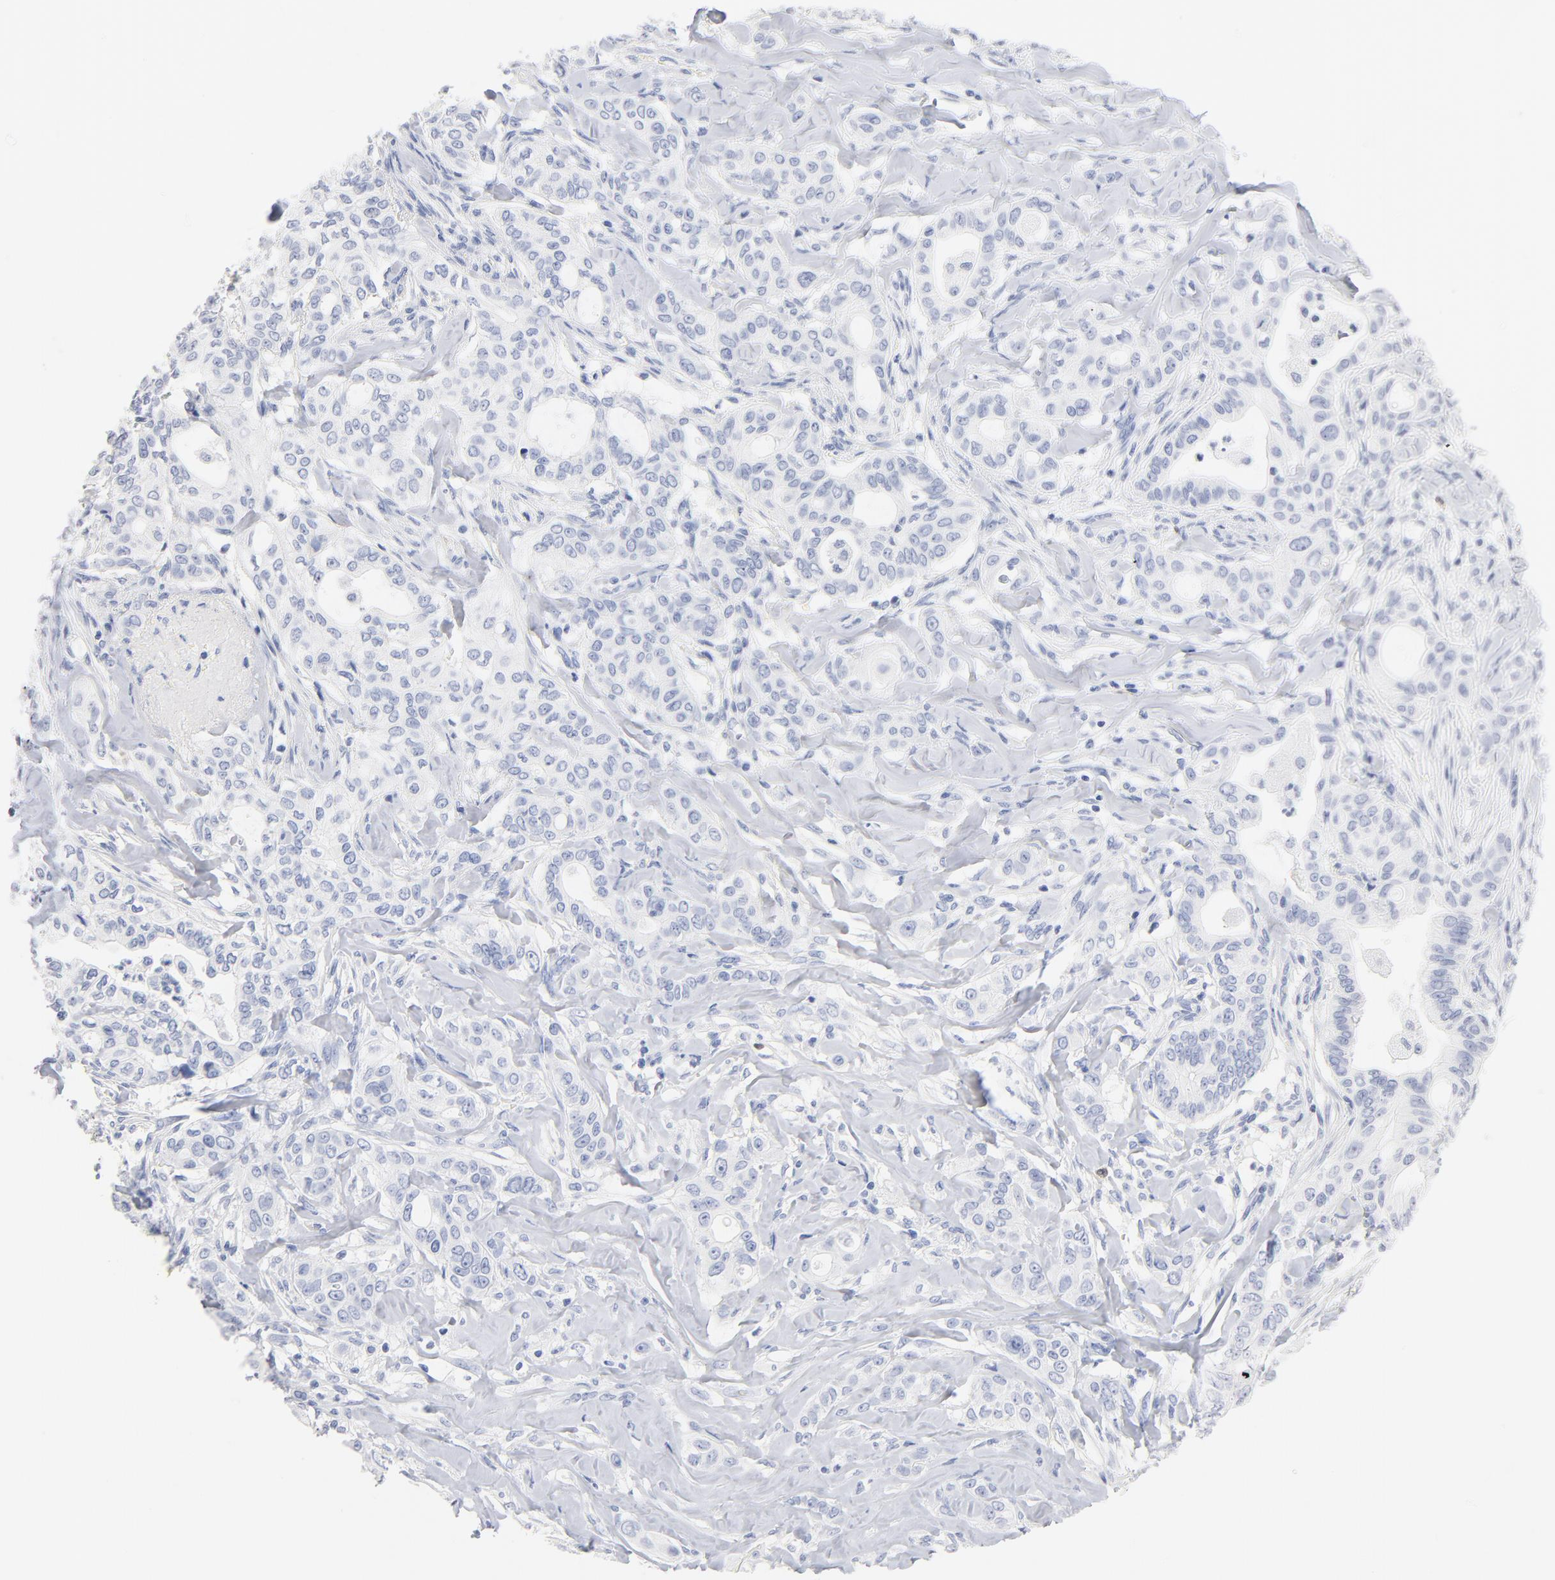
{"staining": {"intensity": "negative", "quantity": "none", "location": "none"}, "tissue": "liver cancer", "cell_type": "Tumor cells", "image_type": "cancer", "snomed": [{"axis": "morphology", "description": "Cholangiocarcinoma"}, {"axis": "topography", "description": "Liver"}], "caption": "Tumor cells show no significant protein expression in liver cancer (cholangiocarcinoma).", "gene": "AGTR1", "patient": {"sex": "female", "age": 67}}